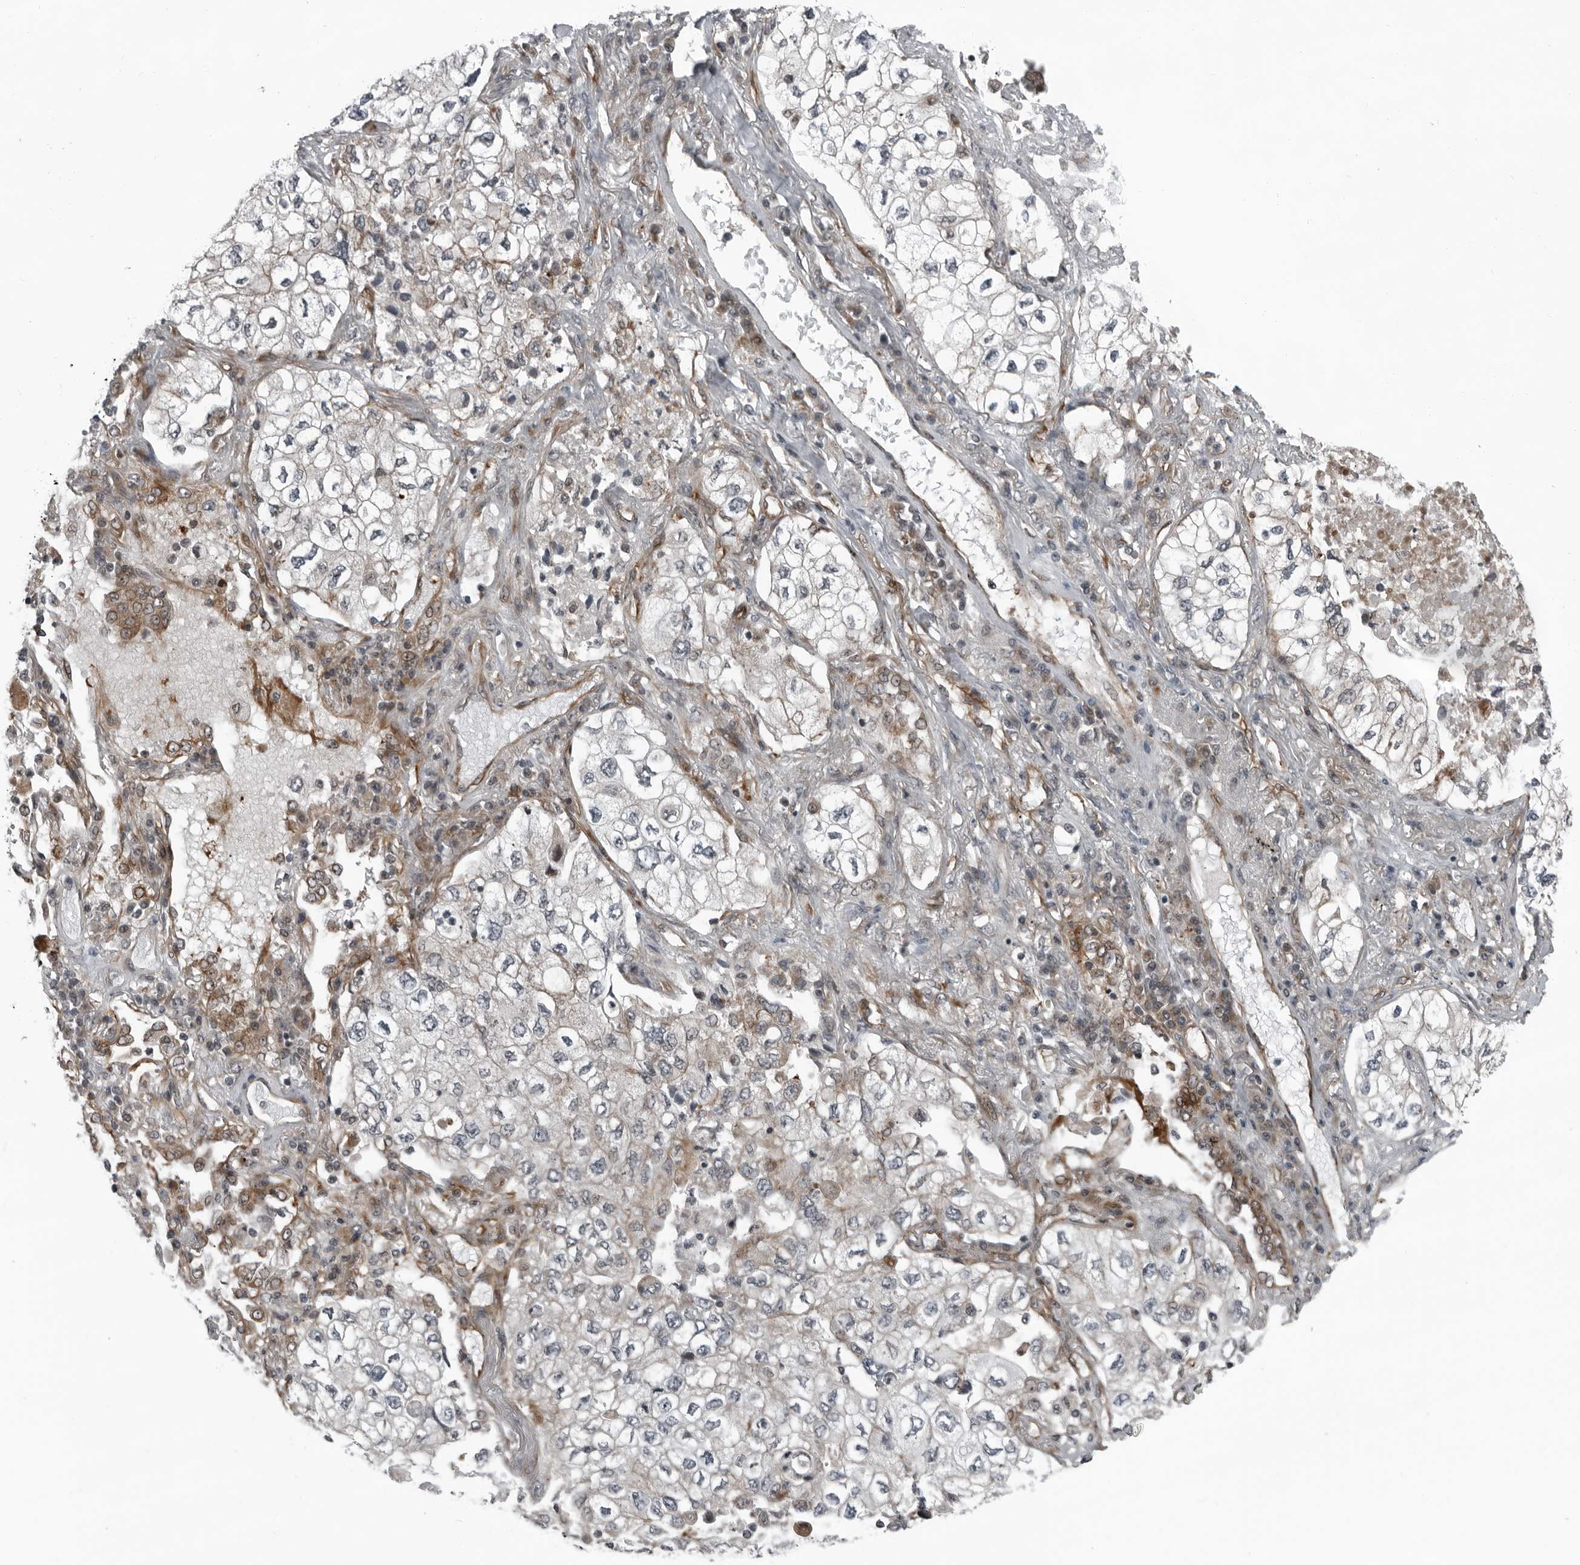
{"staining": {"intensity": "negative", "quantity": "none", "location": "none"}, "tissue": "lung cancer", "cell_type": "Tumor cells", "image_type": "cancer", "snomed": [{"axis": "morphology", "description": "Adenocarcinoma, NOS"}, {"axis": "topography", "description": "Lung"}], "caption": "Lung cancer stained for a protein using IHC shows no positivity tumor cells.", "gene": "FAM102B", "patient": {"sex": "male", "age": 63}}